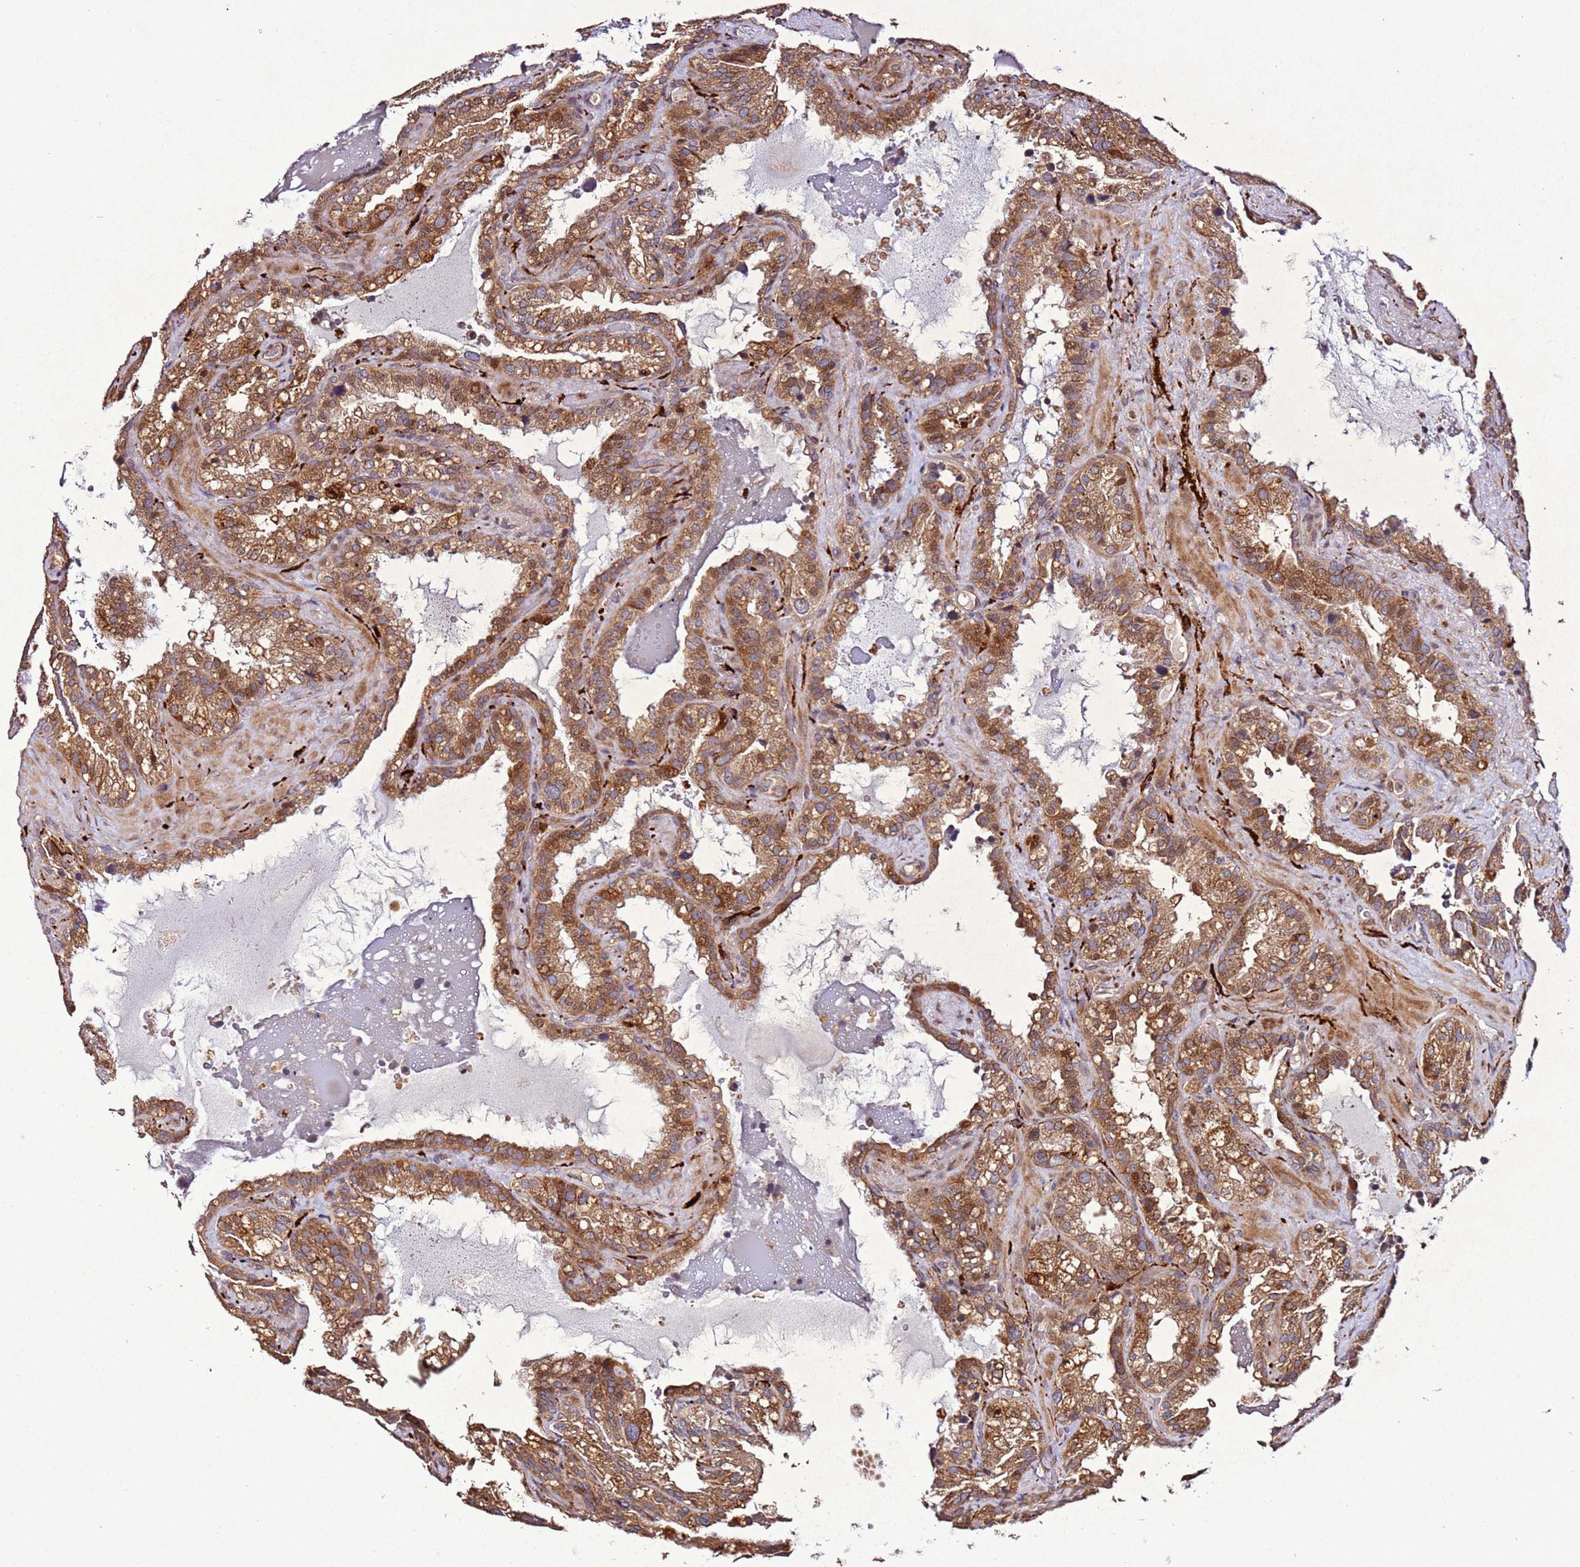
{"staining": {"intensity": "moderate", "quantity": ">75%", "location": "cytoplasmic/membranous"}, "tissue": "seminal vesicle", "cell_type": "Glandular cells", "image_type": "normal", "snomed": [{"axis": "morphology", "description": "Normal tissue, NOS"}, {"axis": "topography", "description": "Prostate"}, {"axis": "topography", "description": "Seminal veicle"}], "caption": "A brown stain highlights moderate cytoplasmic/membranous expression of a protein in glandular cells of unremarkable human seminal vesicle. The staining is performed using DAB (3,3'-diaminobenzidine) brown chromogen to label protein expression. The nuclei are counter-stained blue using hematoxylin.", "gene": "PTMA", "patient": {"sex": "male", "age": 68}}